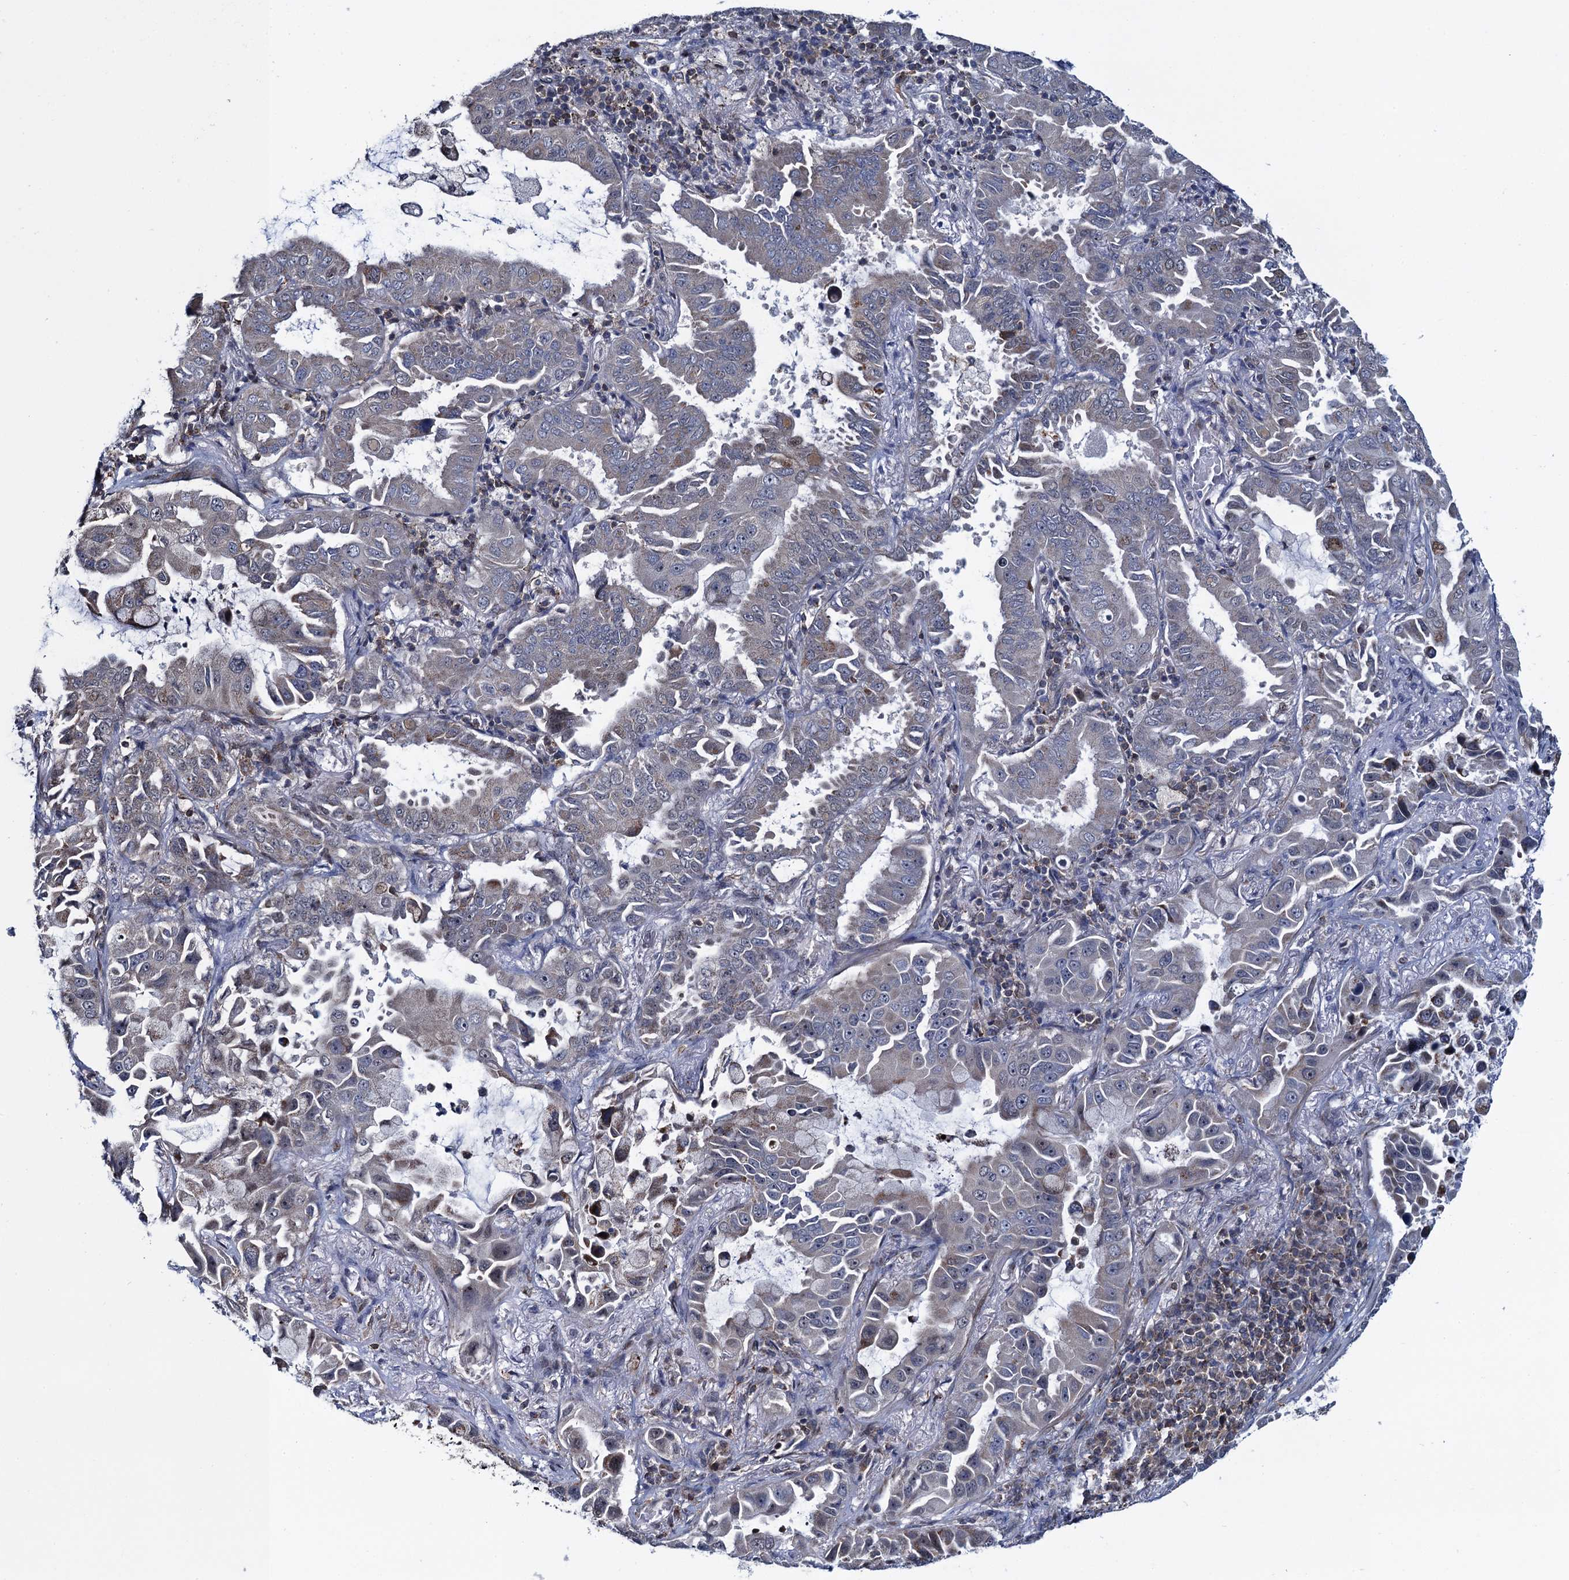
{"staining": {"intensity": "negative", "quantity": "none", "location": "none"}, "tissue": "lung cancer", "cell_type": "Tumor cells", "image_type": "cancer", "snomed": [{"axis": "morphology", "description": "Adenocarcinoma, NOS"}, {"axis": "topography", "description": "Lung"}], "caption": "DAB (3,3'-diaminobenzidine) immunohistochemical staining of human lung cancer (adenocarcinoma) reveals no significant positivity in tumor cells.", "gene": "CCDC102A", "patient": {"sex": "male", "age": 64}}